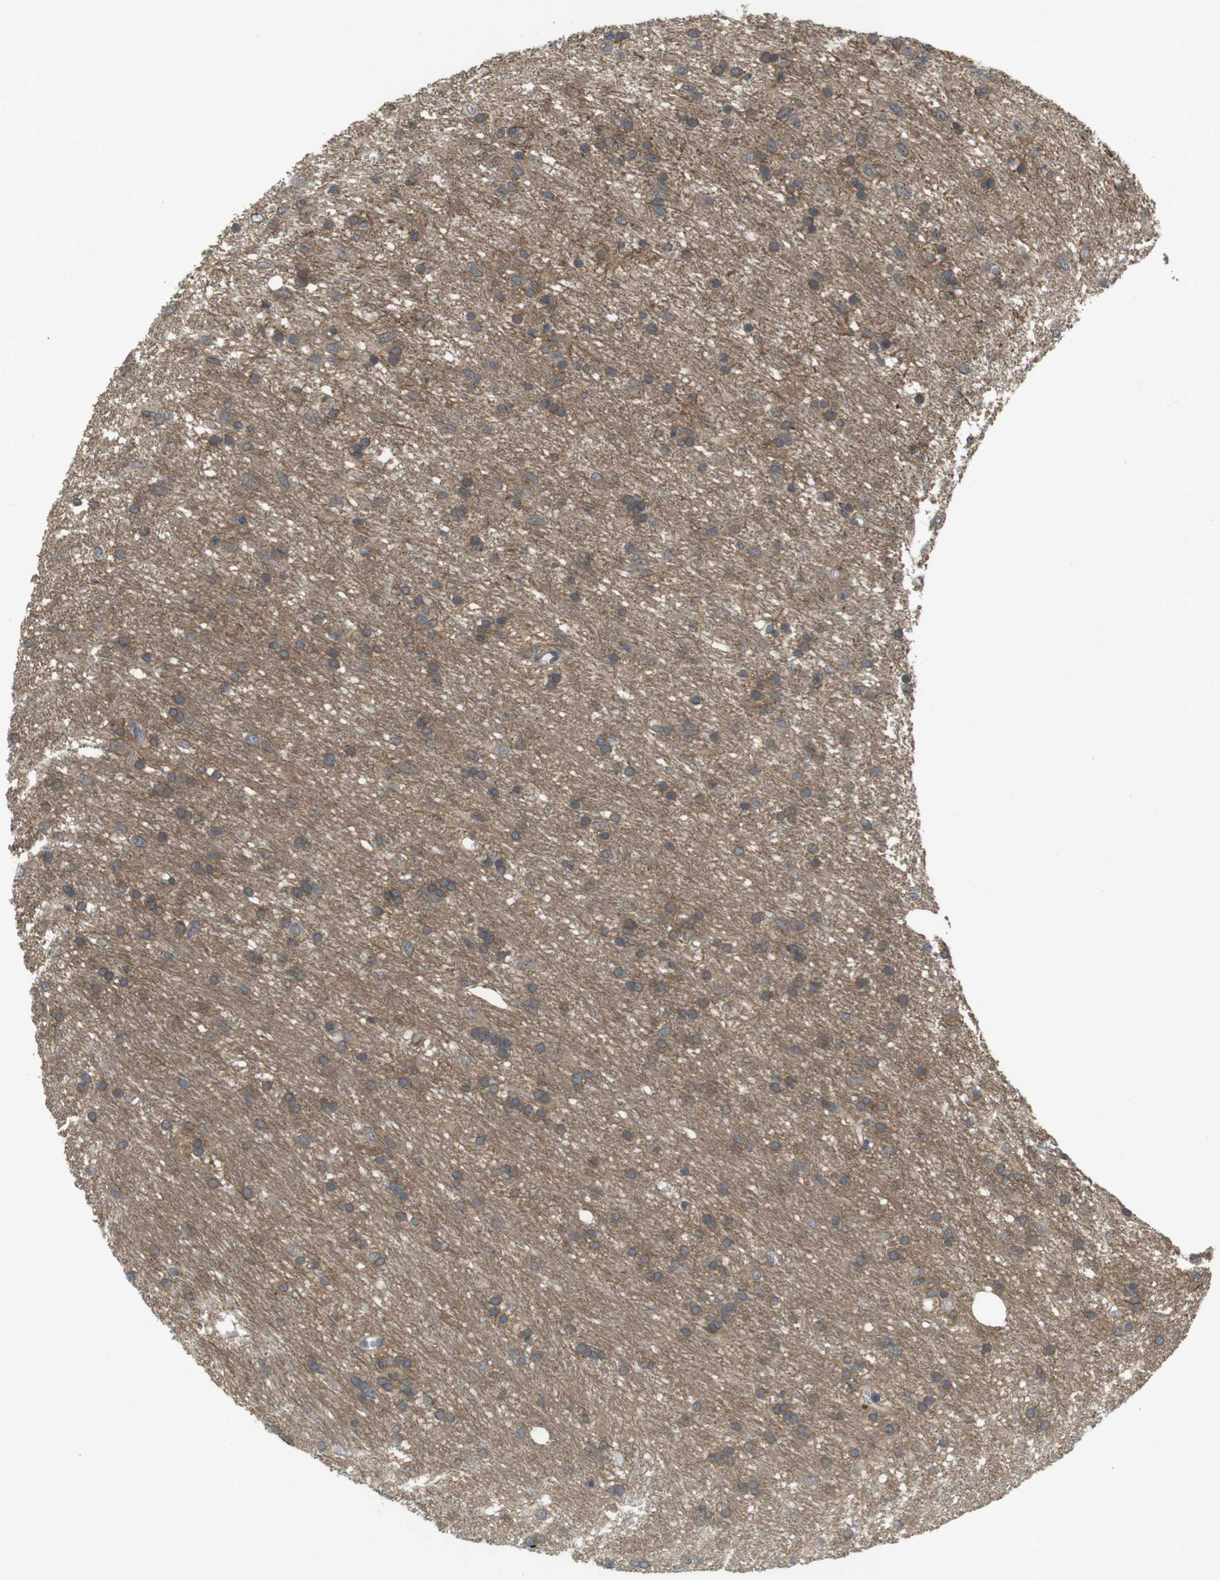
{"staining": {"intensity": "moderate", "quantity": "<25%", "location": "cytoplasmic/membranous"}, "tissue": "glioma", "cell_type": "Tumor cells", "image_type": "cancer", "snomed": [{"axis": "morphology", "description": "Glioma, malignant, Low grade"}, {"axis": "topography", "description": "Brain"}], "caption": "Moderate cytoplasmic/membranous staining is present in approximately <25% of tumor cells in malignant glioma (low-grade).", "gene": "RNF130", "patient": {"sex": "male", "age": 77}}